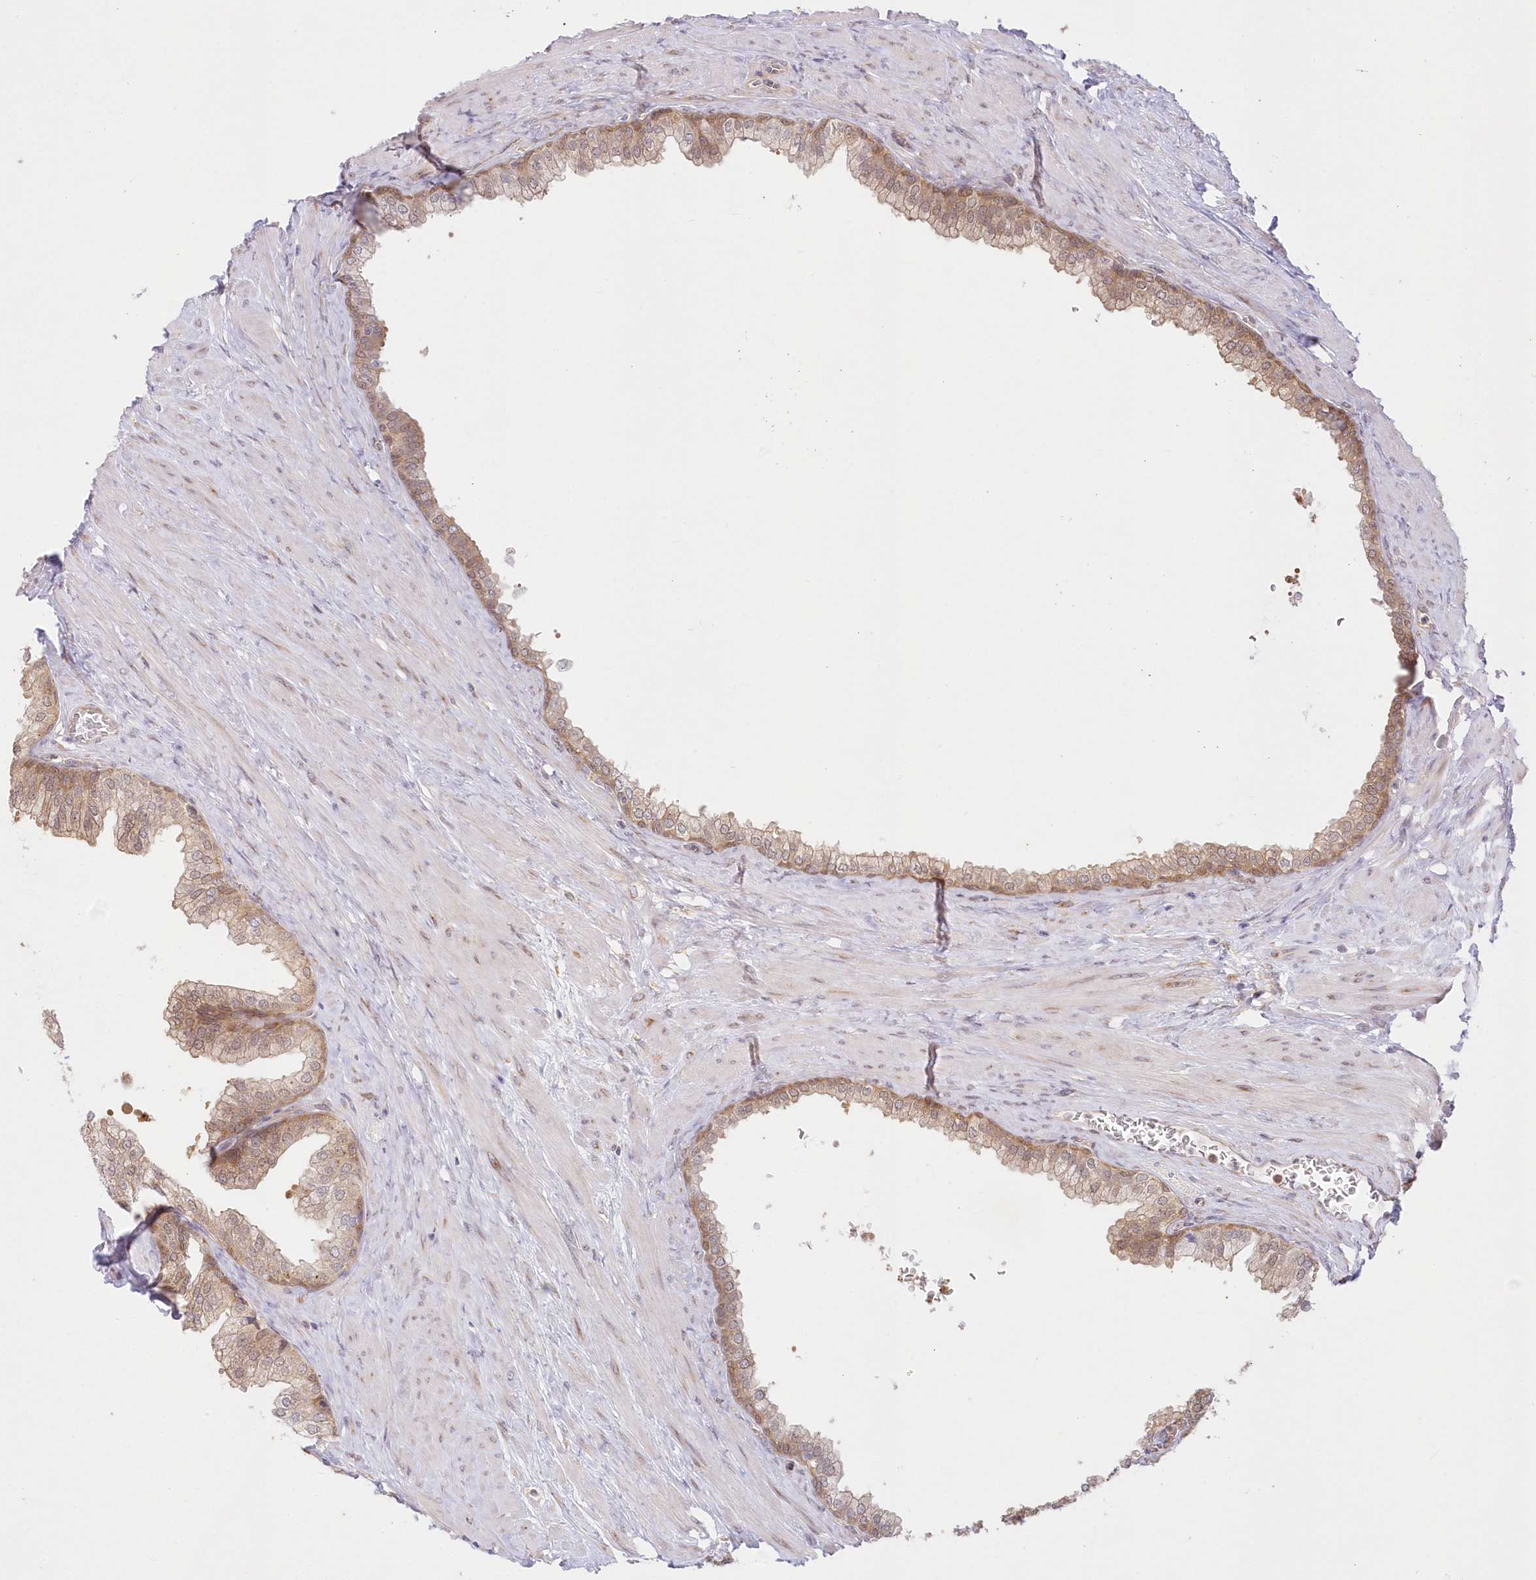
{"staining": {"intensity": "moderate", "quantity": ">75%", "location": "cytoplasmic/membranous"}, "tissue": "prostate", "cell_type": "Glandular cells", "image_type": "normal", "snomed": [{"axis": "morphology", "description": "Normal tissue, NOS"}, {"axis": "morphology", "description": "Urothelial carcinoma, Low grade"}, {"axis": "topography", "description": "Urinary bladder"}, {"axis": "topography", "description": "Prostate"}], "caption": "Unremarkable prostate displays moderate cytoplasmic/membranous positivity in about >75% of glandular cells, visualized by immunohistochemistry.", "gene": "RNPEP", "patient": {"sex": "male", "age": 60}}